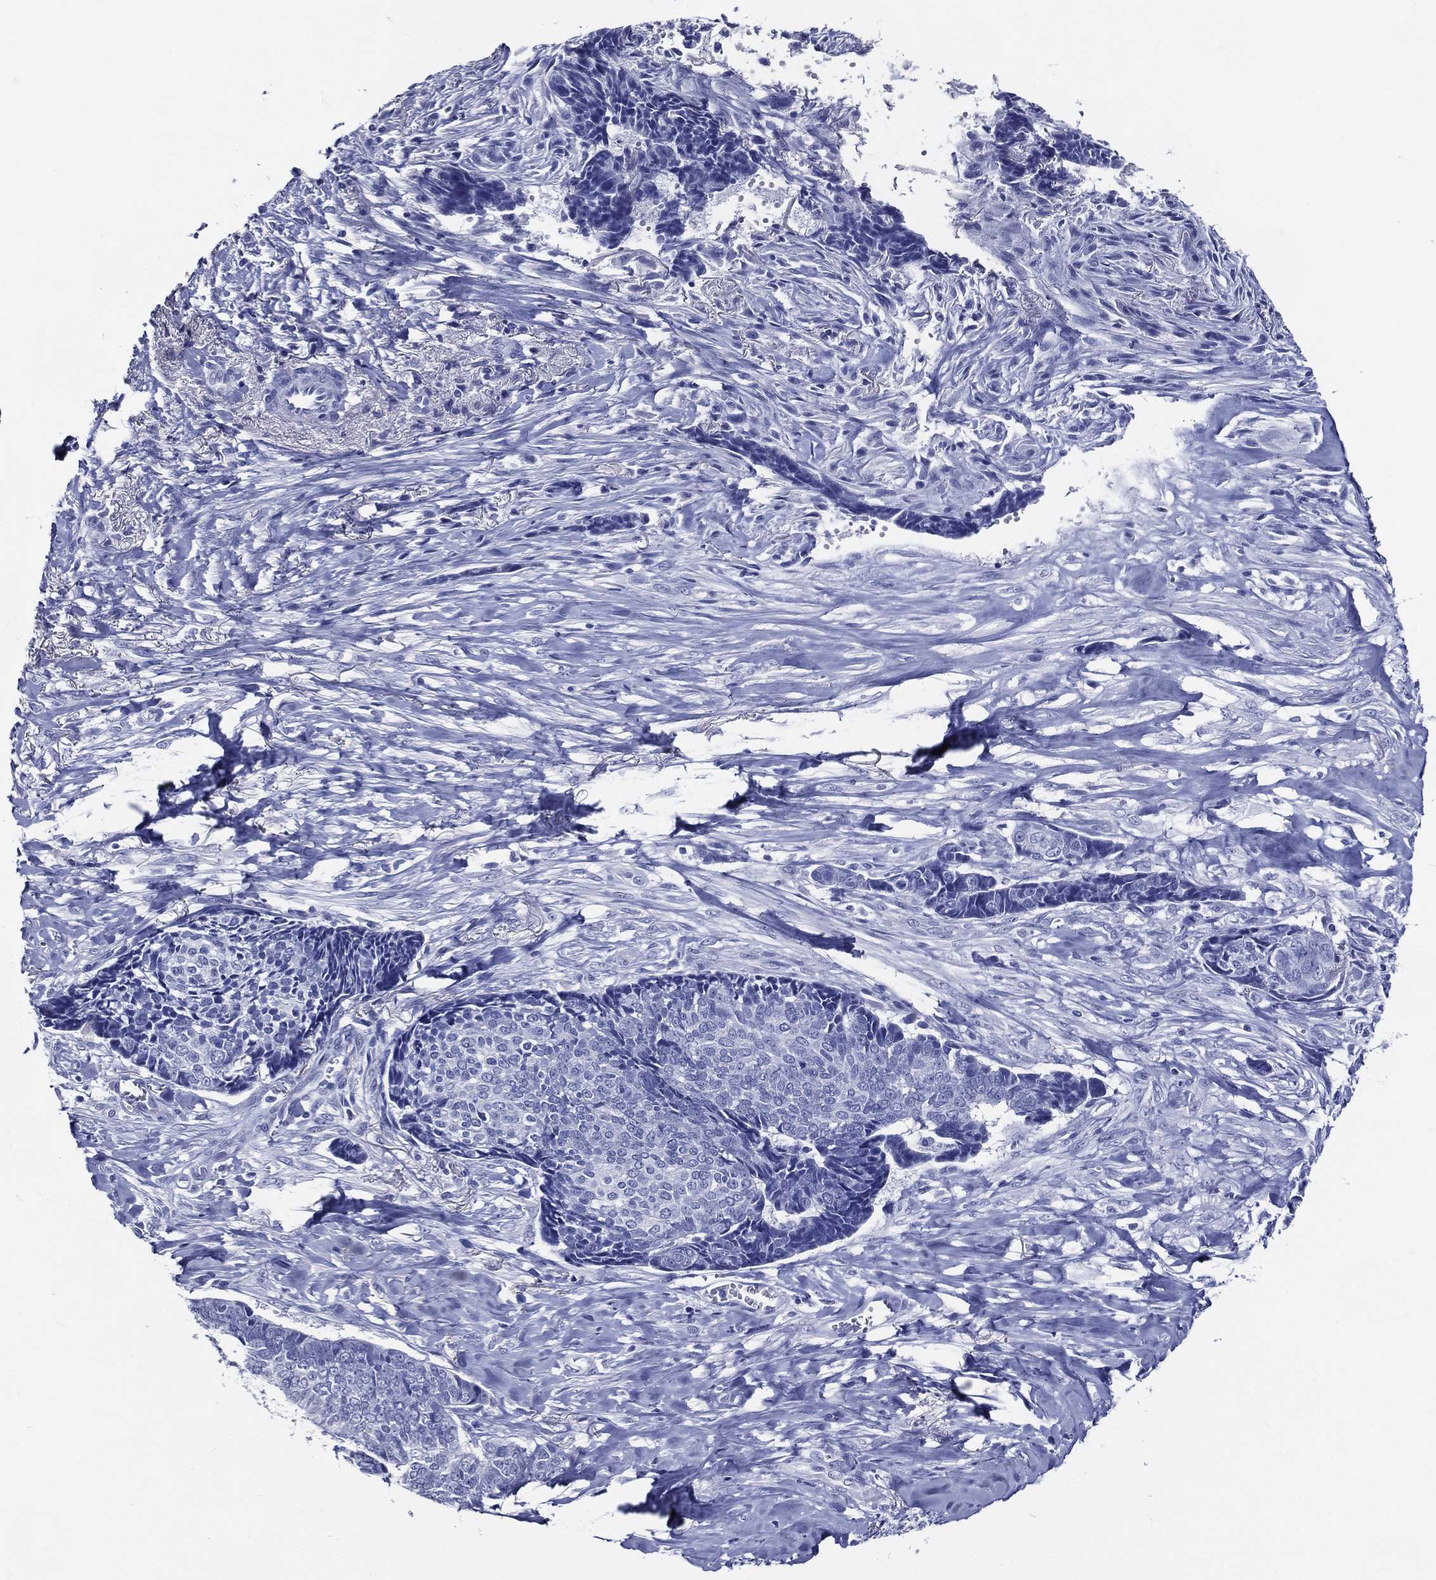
{"staining": {"intensity": "negative", "quantity": "none", "location": "none"}, "tissue": "skin cancer", "cell_type": "Tumor cells", "image_type": "cancer", "snomed": [{"axis": "morphology", "description": "Basal cell carcinoma"}, {"axis": "topography", "description": "Skin"}], "caption": "The image shows no significant positivity in tumor cells of skin basal cell carcinoma.", "gene": "ACE2", "patient": {"sex": "male", "age": 86}}